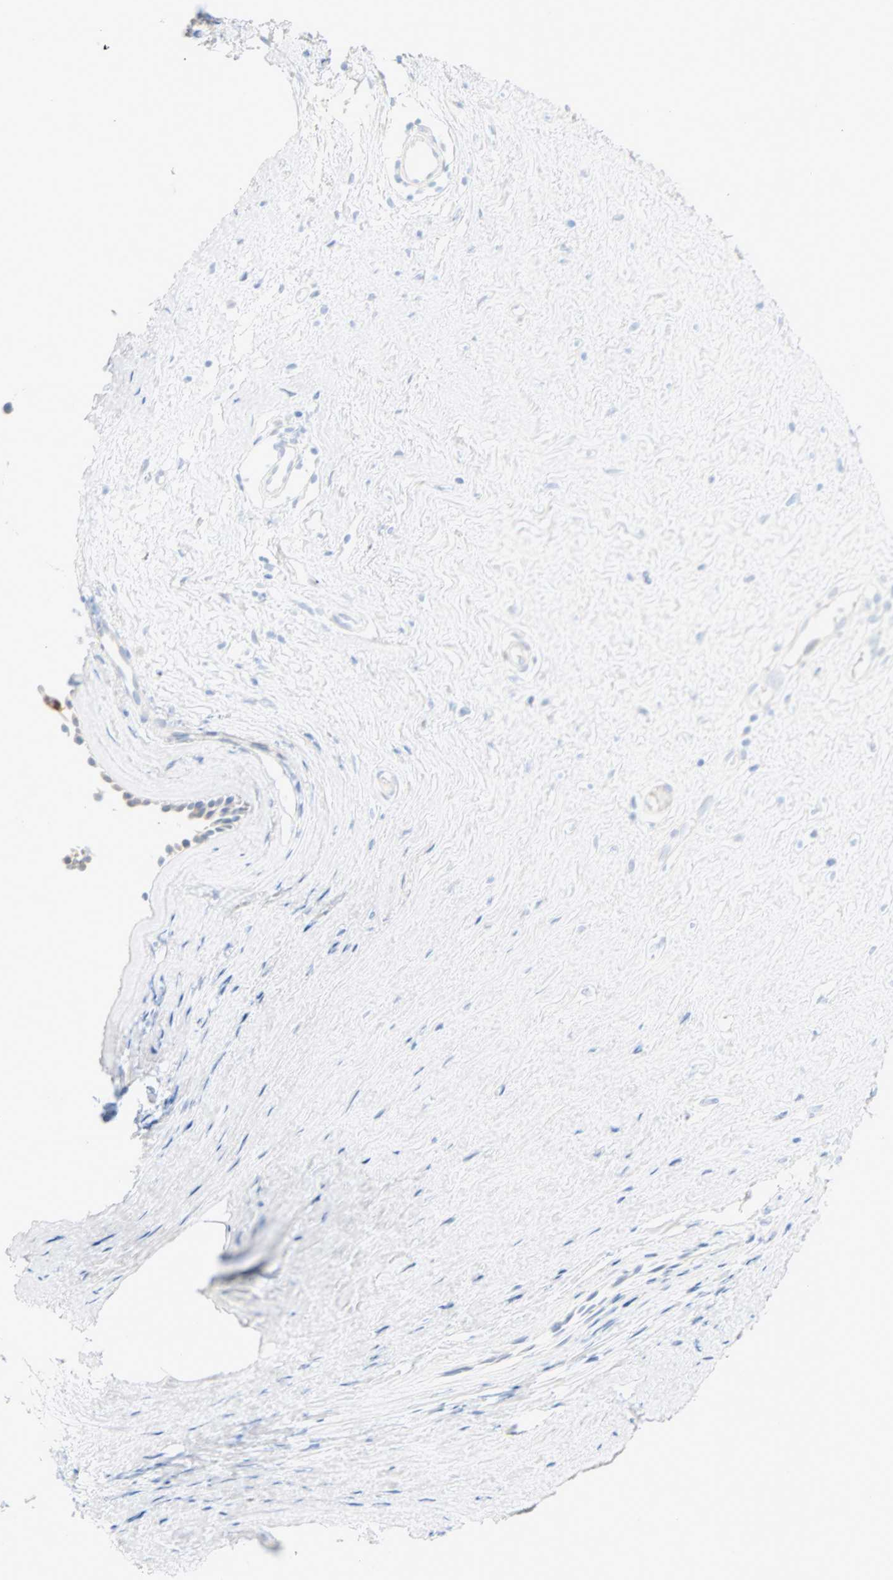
{"staining": {"intensity": "strong", "quantity": "25%-75%", "location": "nuclear"}, "tissue": "nasopharynx", "cell_type": "Respiratory epithelial cells", "image_type": "normal", "snomed": [{"axis": "morphology", "description": "Normal tissue, NOS"}, {"axis": "morphology", "description": "Inflammation, NOS"}, {"axis": "topography", "description": "Nasopharynx"}], "caption": "Unremarkable nasopharynx was stained to show a protein in brown. There is high levels of strong nuclear positivity in approximately 25%-75% of respiratory epithelial cells. Nuclei are stained in blue.", "gene": "SELENBP1", "patient": {"sex": "male", "age": 48}}